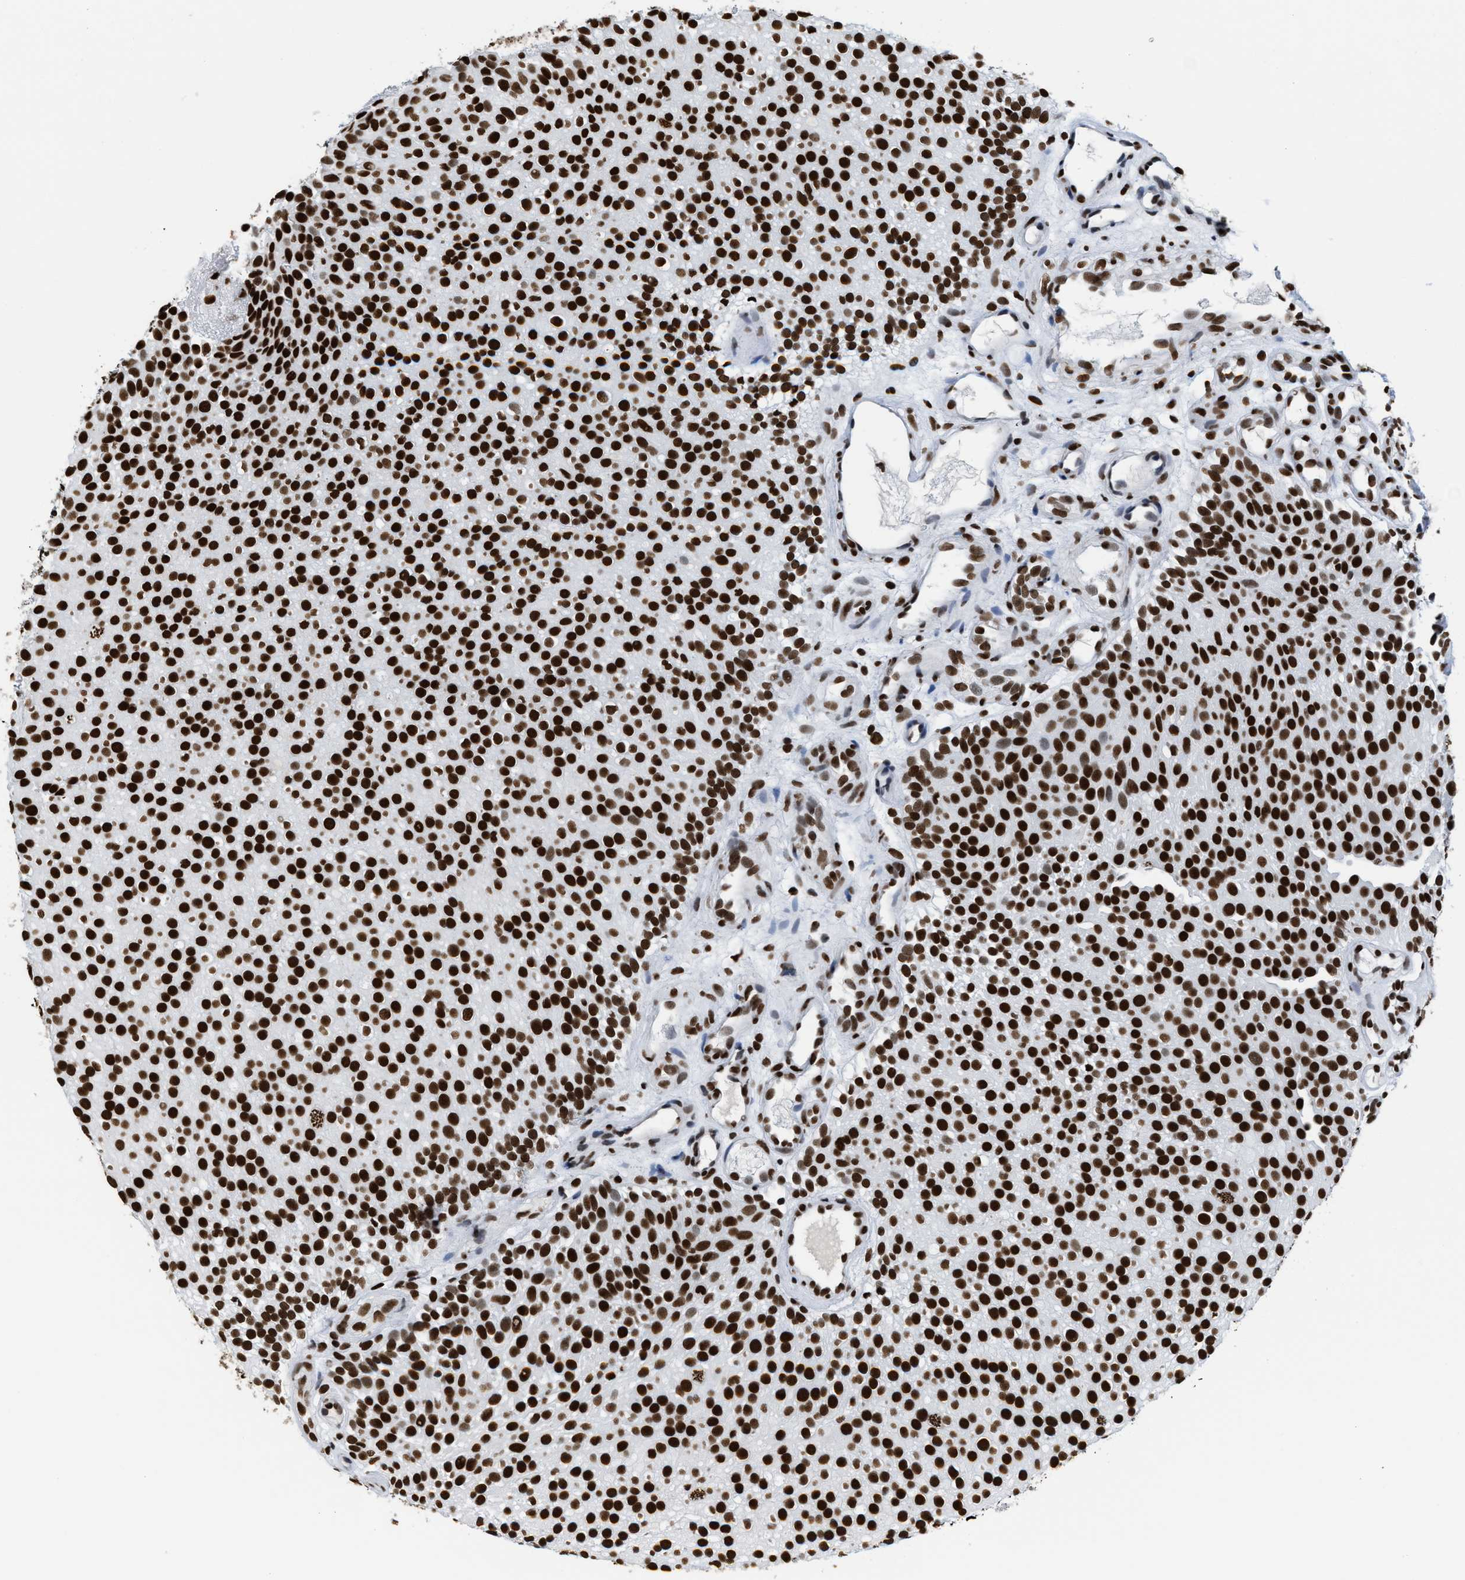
{"staining": {"intensity": "strong", "quantity": ">75%", "location": "nuclear"}, "tissue": "urothelial cancer", "cell_type": "Tumor cells", "image_type": "cancer", "snomed": [{"axis": "morphology", "description": "Urothelial carcinoma, Low grade"}, {"axis": "topography", "description": "Urinary bladder"}], "caption": "Low-grade urothelial carcinoma was stained to show a protein in brown. There is high levels of strong nuclear staining in about >75% of tumor cells.", "gene": "SMARCC2", "patient": {"sex": "male", "age": 78}}